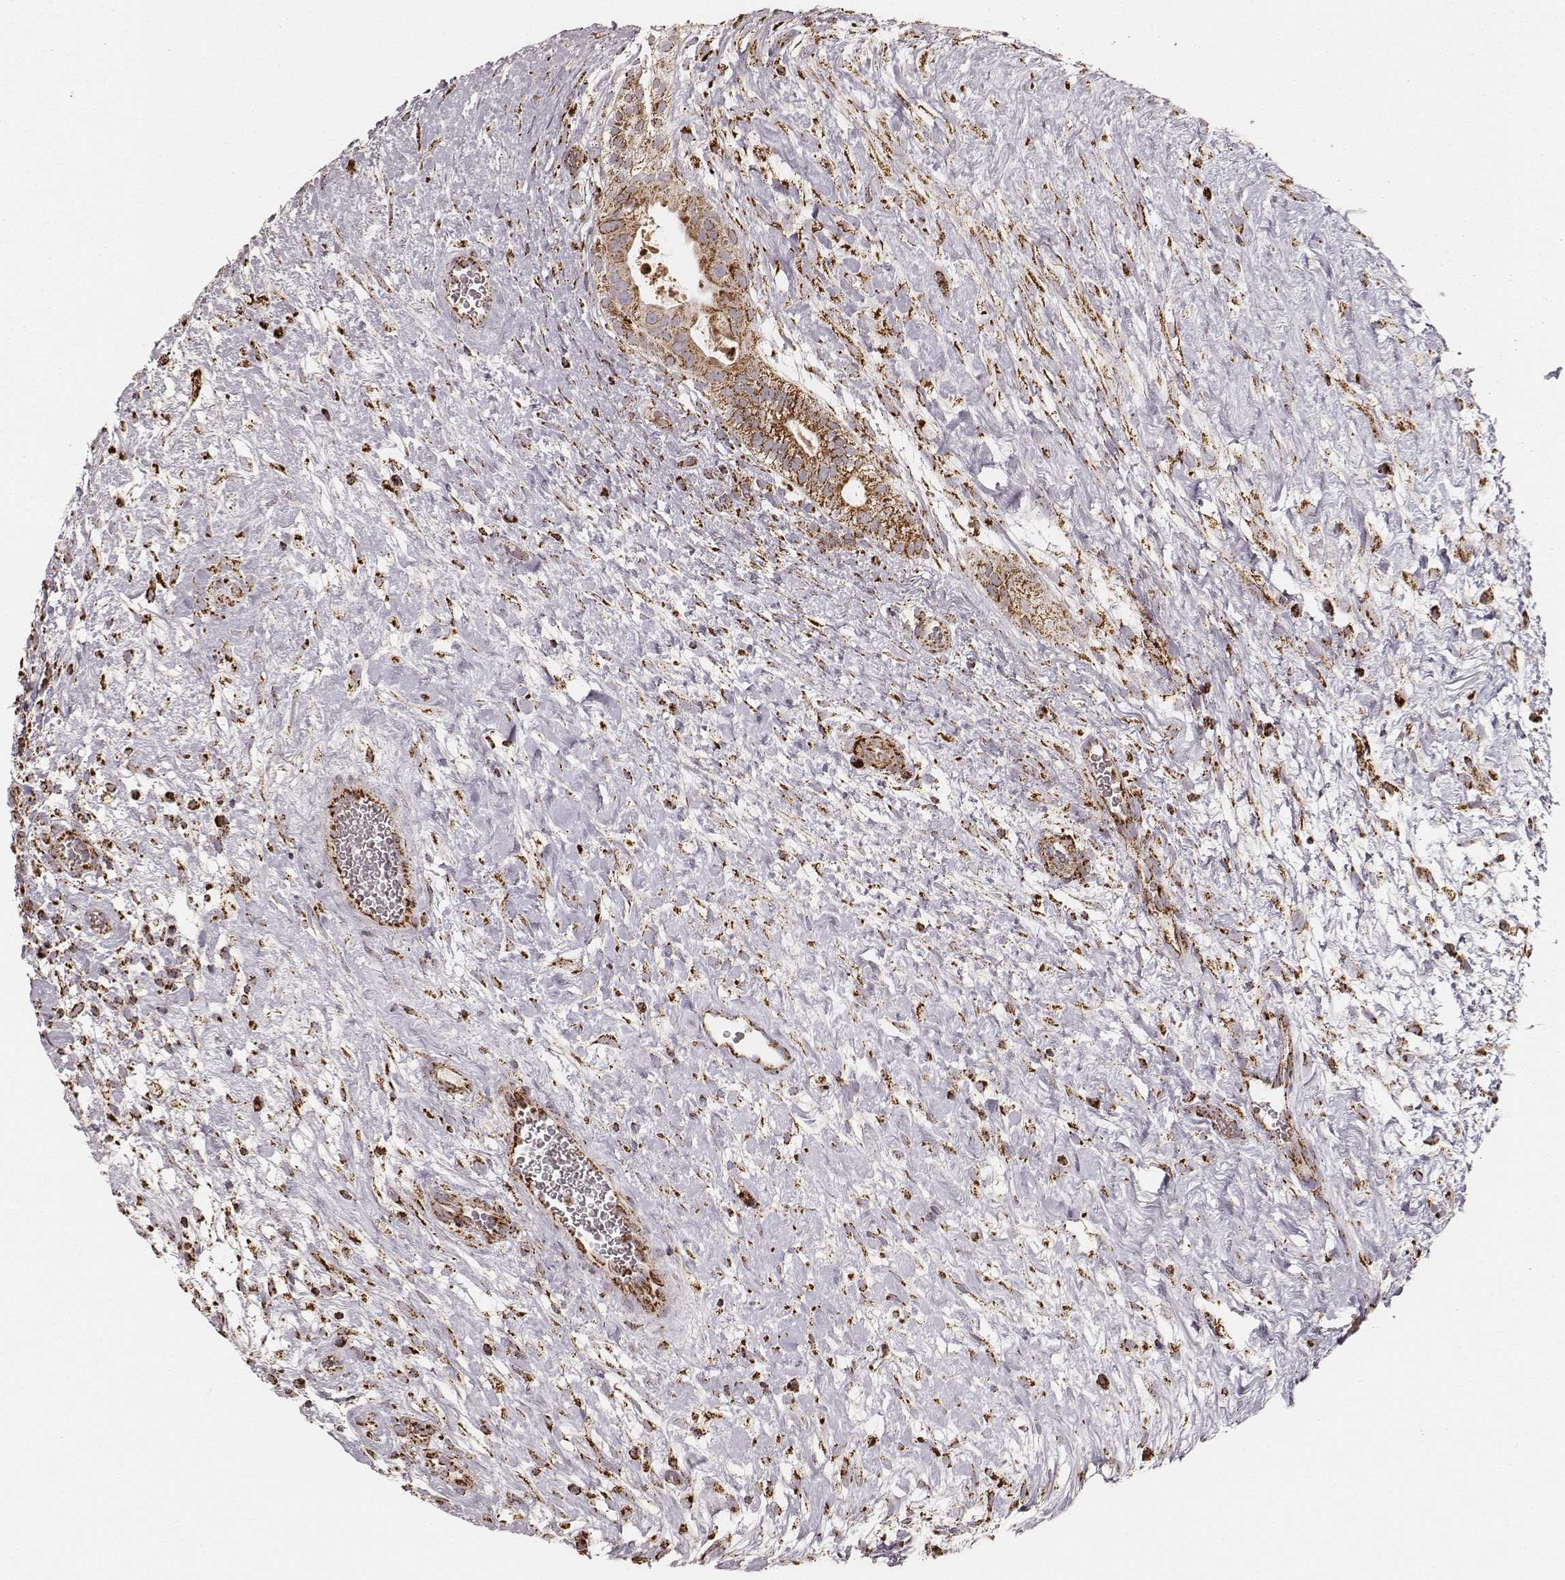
{"staining": {"intensity": "strong", "quantity": ">75%", "location": "cytoplasmic/membranous"}, "tissue": "testis cancer", "cell_type": "Tumor cells", "image_type": "cancer", "snomed": [{"axis": "morphology", "description": "Normal tissue, NOS"}, {"axis": "morphology", "description": "Carcinoma, Embryonal, NOS"}, {"axis": "topography", "description": "Testis"}], "caption": "Tumor cells show strong cytoplasmic/membranous staining in about >75% of cells in testis embryonal carcinoma.", "gene": "CS", "patient": {"sex": "male", "age": 32}}